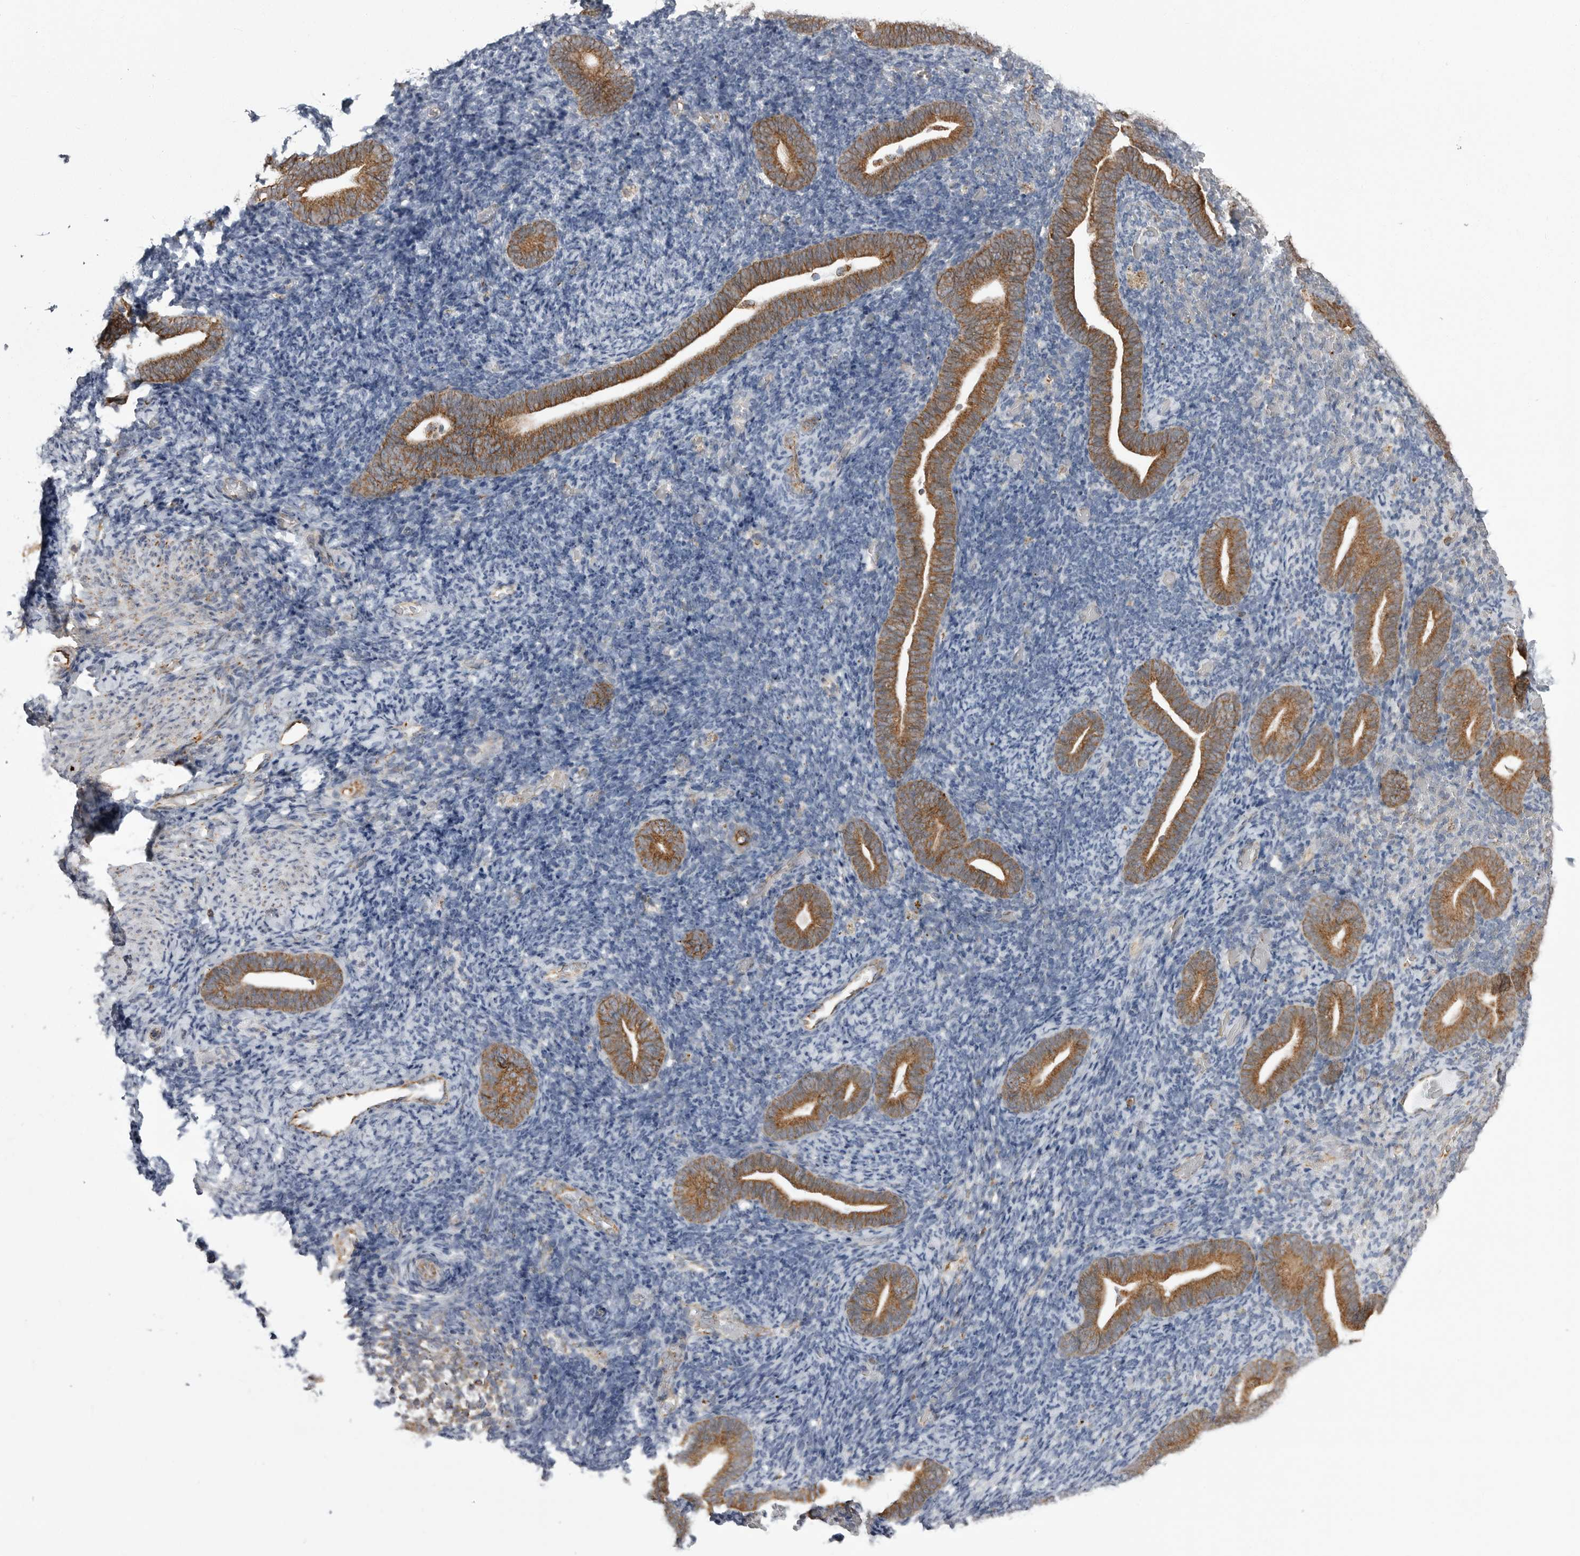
{"staining": {"intensity": "weak", "quantity": "25%-75%", "location": "cytoplasmic/membranous"}, "tissue": "endometrium", "cell_type": "Cells in endometrial stroma", "image_type": "normal", "snomed": [{"axis": "morphology", "description": "Normal tissue, NOS"}, {"axis": "topography", "description": "Endometrium"}], "caption": "This photomicrograph shows IHC staining of benign human endometrium, with low weak cytoplasmic/membranous positivity in about 25%-75% of cells in endometrial stroma.", "gene": "FH", "patient": {"sex": "female", "age": 51}}